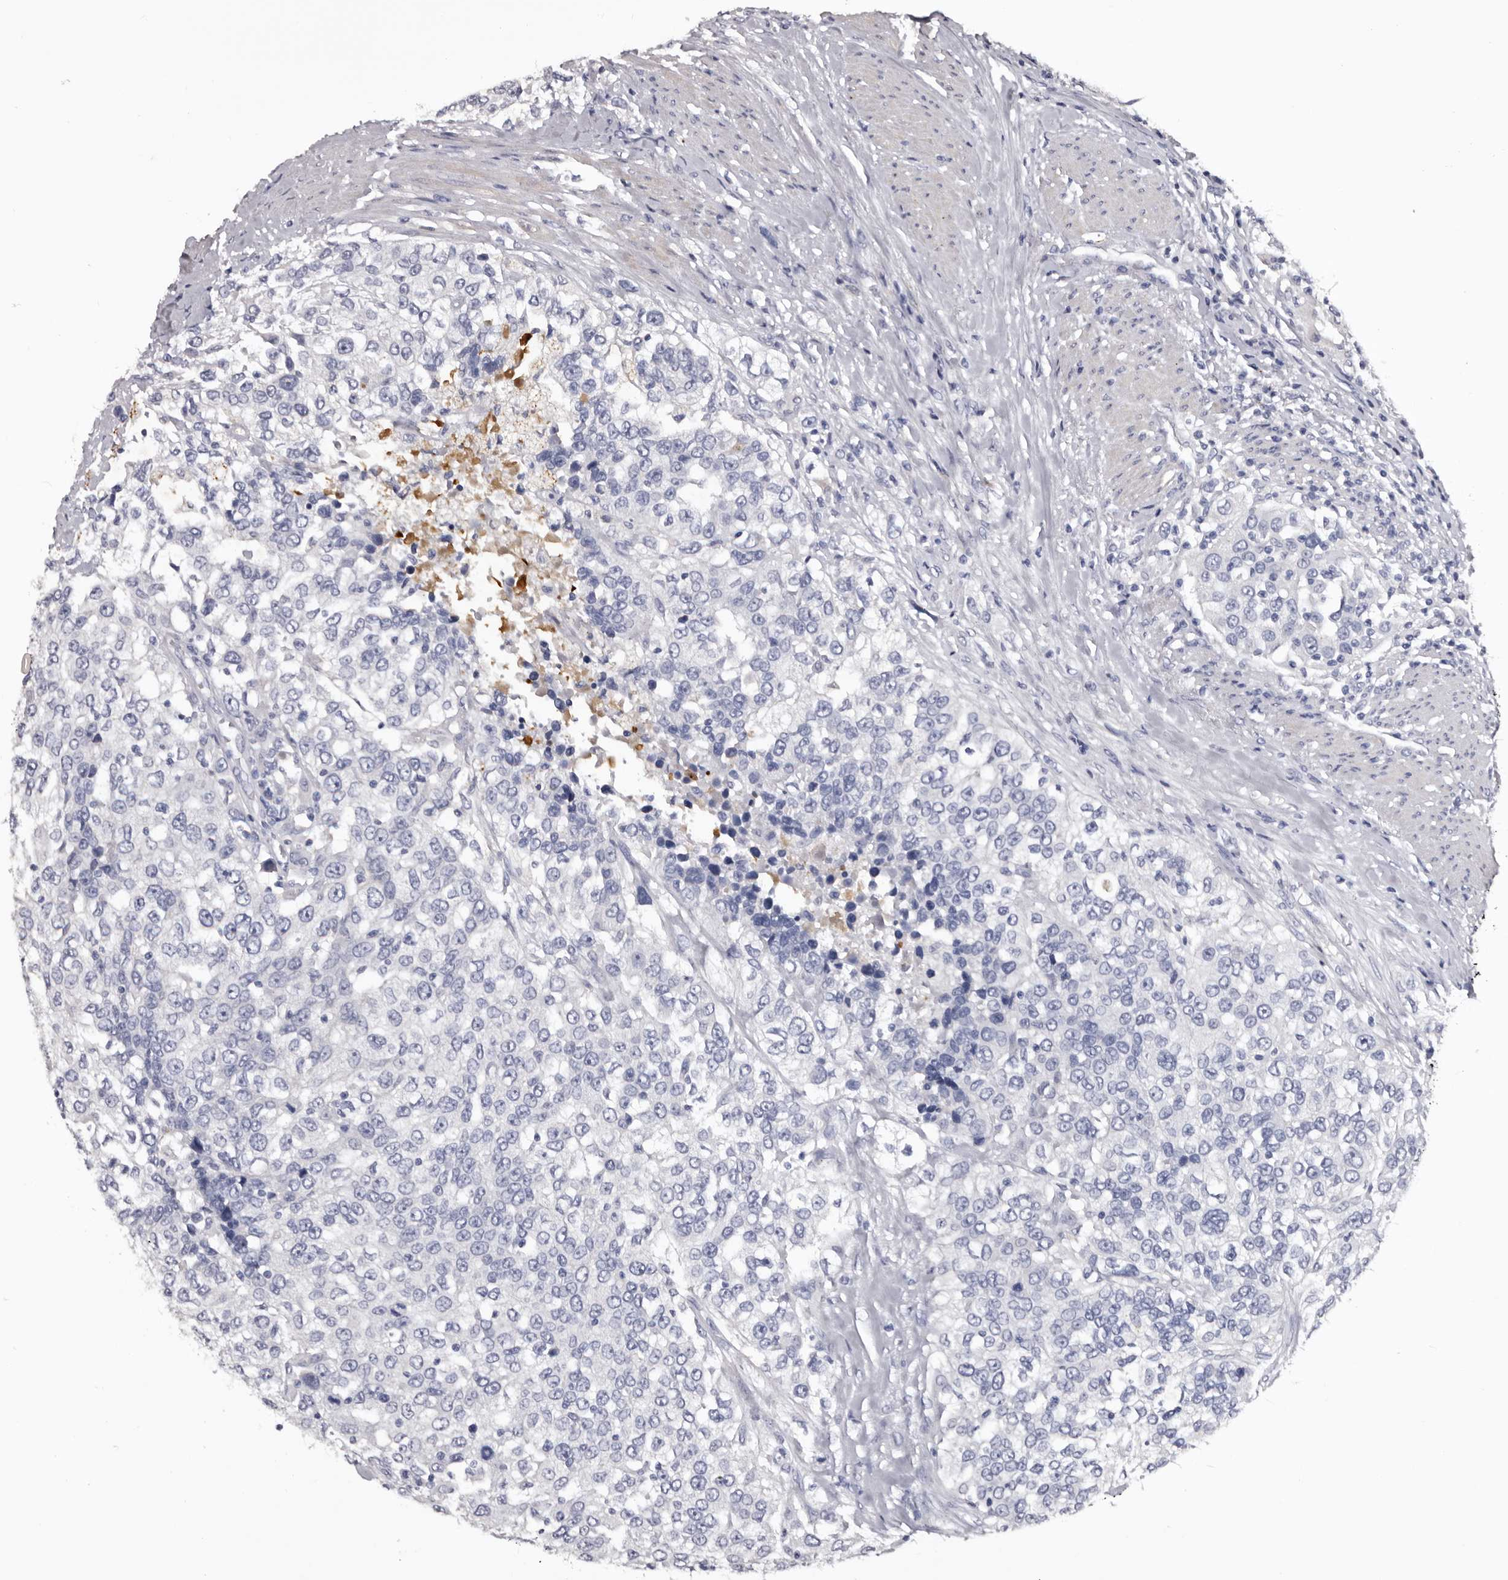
{"staining": {"intensity": "negative", "quantity": "none", "location": "none"}, "tissue": "urothelial cancer", "cell_type": "Tumor cells", "image_type": "cancer", "snomed": [{"axis": "morphology", "description": "Urothelial carcinoma, High grade"}, {"axis": "topography", "description": "Urinary bladder"}], "caption": "Protein analysis of high-grade urothelial carcinoma demonstrates no significant expression in tumor cells.", "gene": "SLC10A4", "patient": {"sex": "female", "age": 80}}